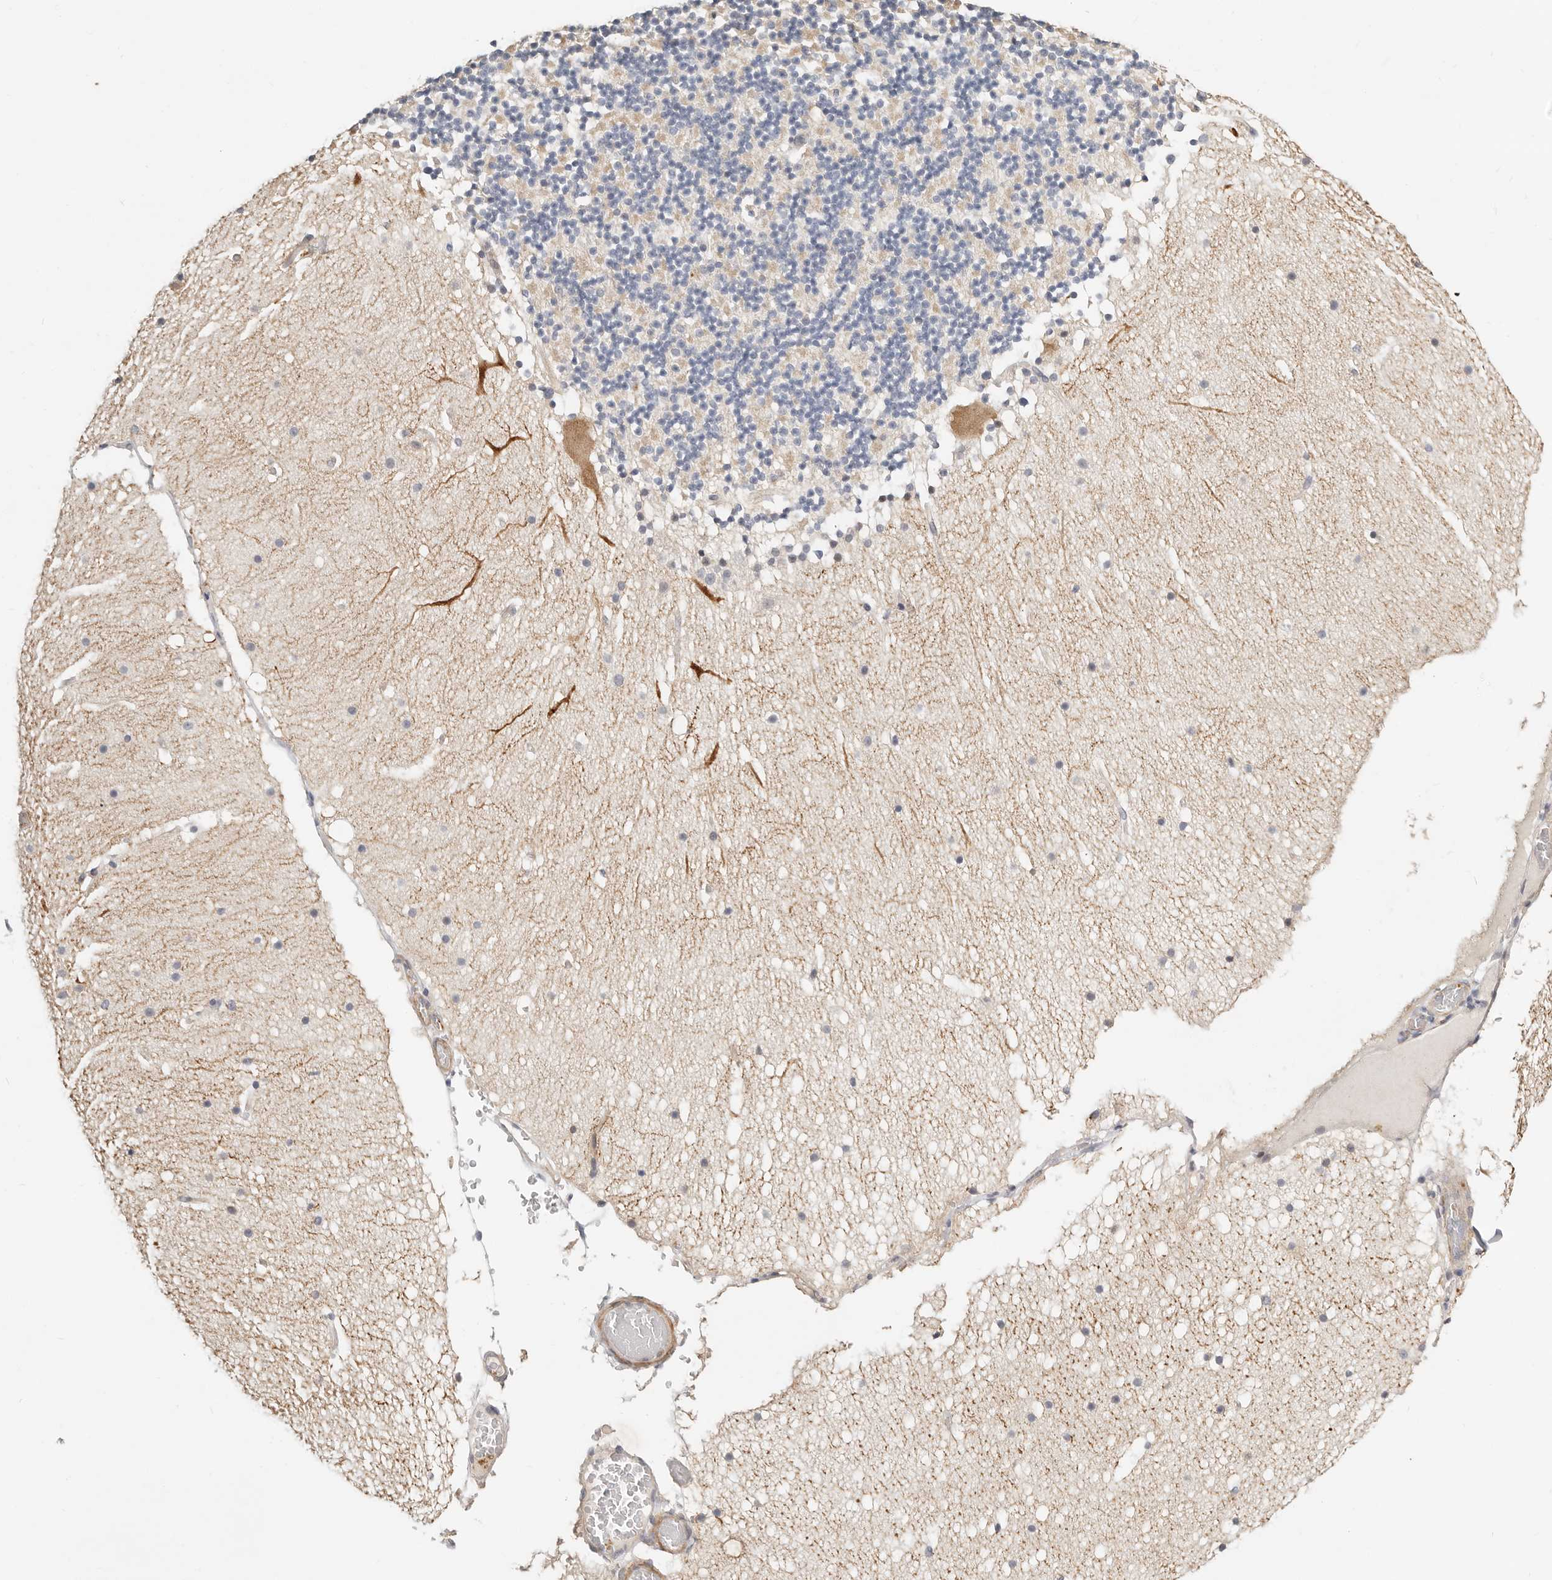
{"staining": {"intensity": "negative", "quantity": "none", "location": "none"}, "tissue": "cerebellum", "cell_type": "Cells in granular layer", "image_type": "normal", "snomed": [{"axis": "morphology", "description": "Normal tissue, NOS"}, {"axis": "topography", "description": "Cerebellum"}], "caption": "DAB immunohistochemical staining of unremarkable human cerebellum reveals no significant staining in cells in granular layer. (DAB (3,3'-diaminobenzidine) immunohistochemistry with hematoxylin counter stain).", "gene": "ZRANB1", "patient": {"sex": "male", "age": 57}}